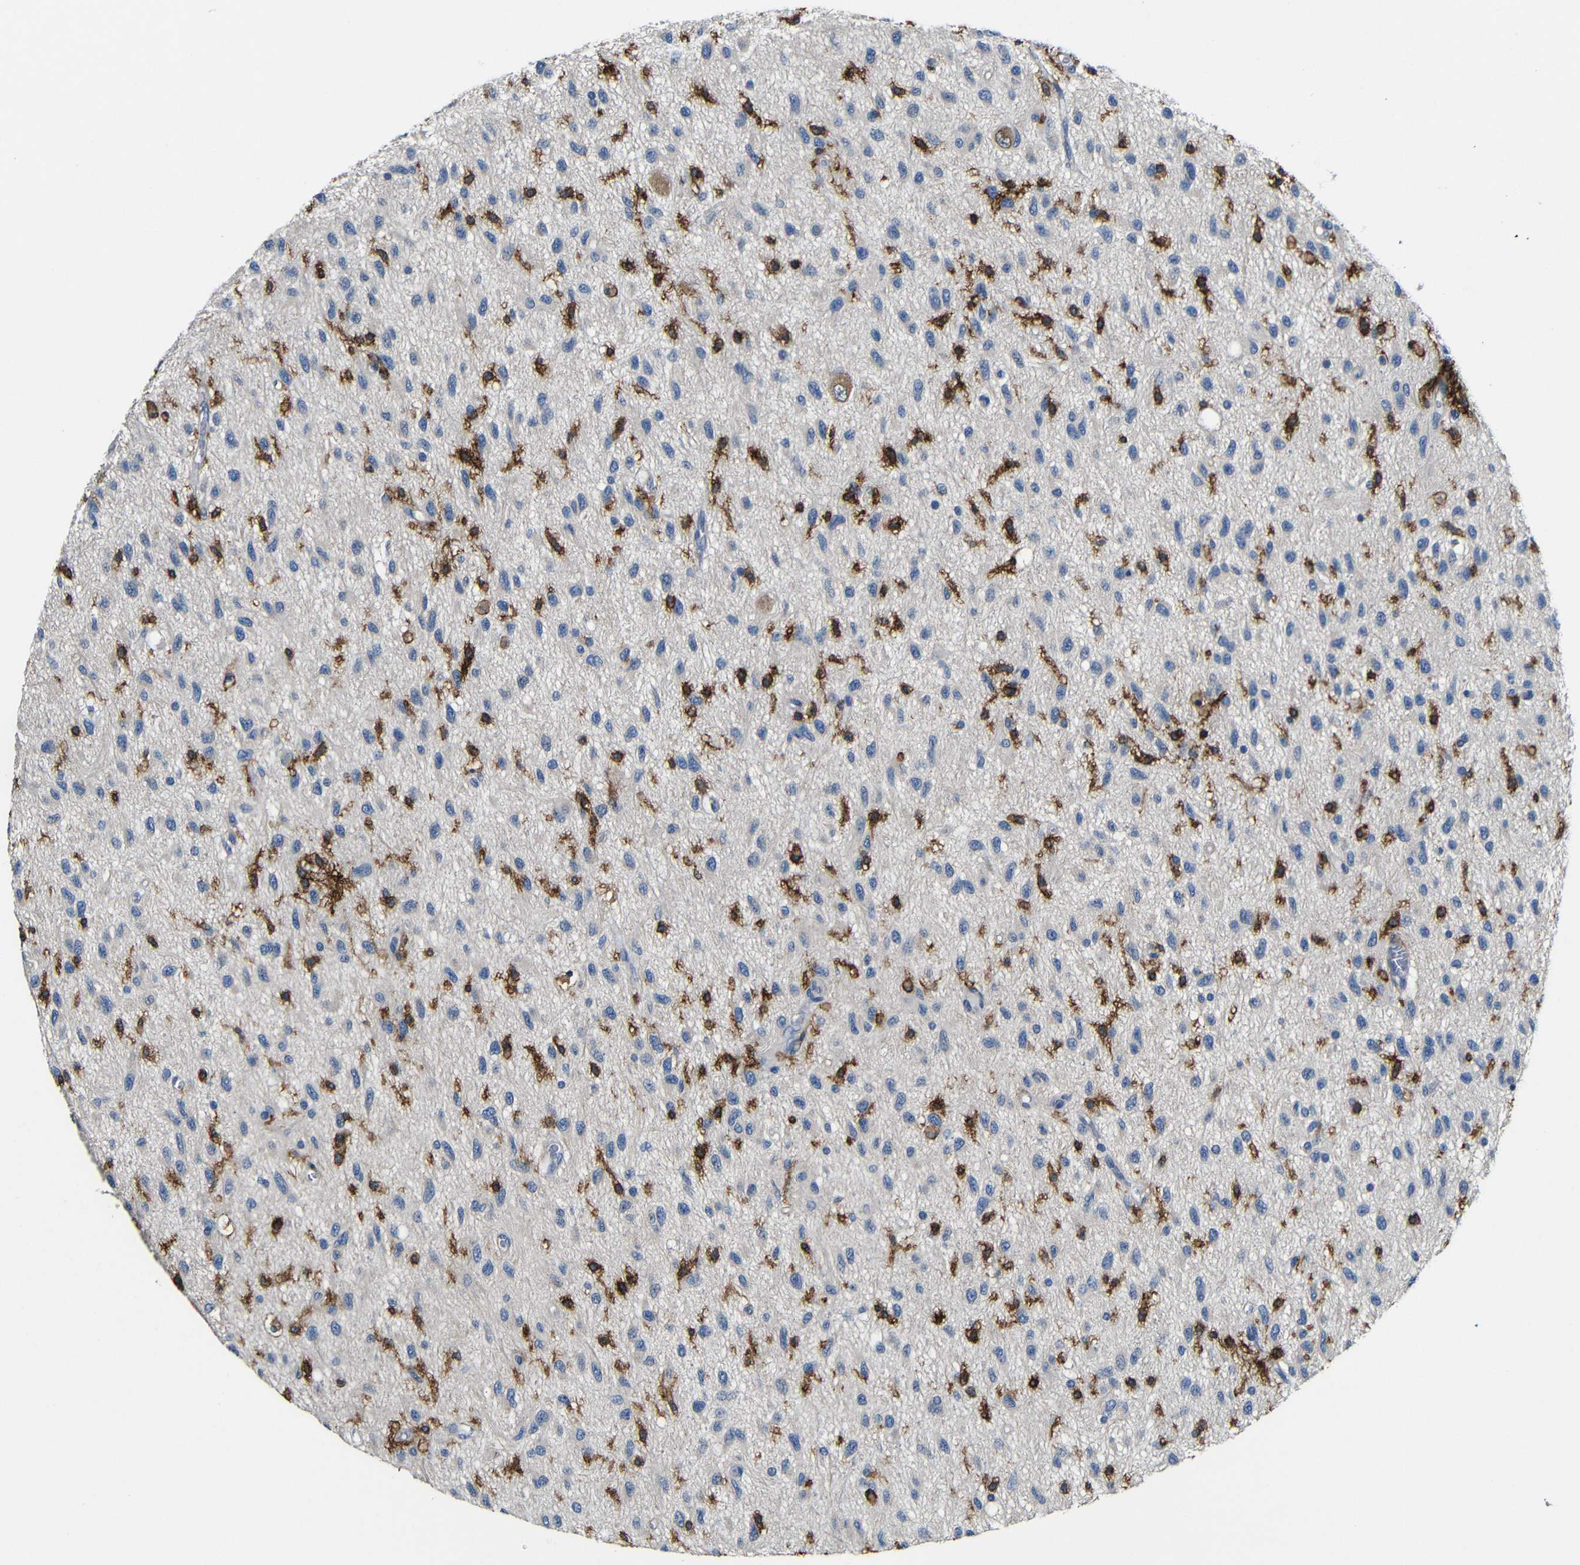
{"staining": {"intensity": "strong", "quantity": "<25%", "location": "cytoplasmic/membranous"}, "tissue": "glioma", "cell_type": "Tumor cells", "image_type": "cancer", "snomed": [{"axis": "morphology", "description": "Glioma, malignant, Low grade"}, {"axis": "topography", "description": "Brain"}], "caption": "Strong cytoplasmic/membranous positivity is seen in approximately <25% of tumor cells in glioma. (Stains: DAB in brown, nuclei in blue, Microscopy: brightfield microscopy at high magnification).", "gene": "P2RY12", "patient": {"sex": "male", "age": 77}}